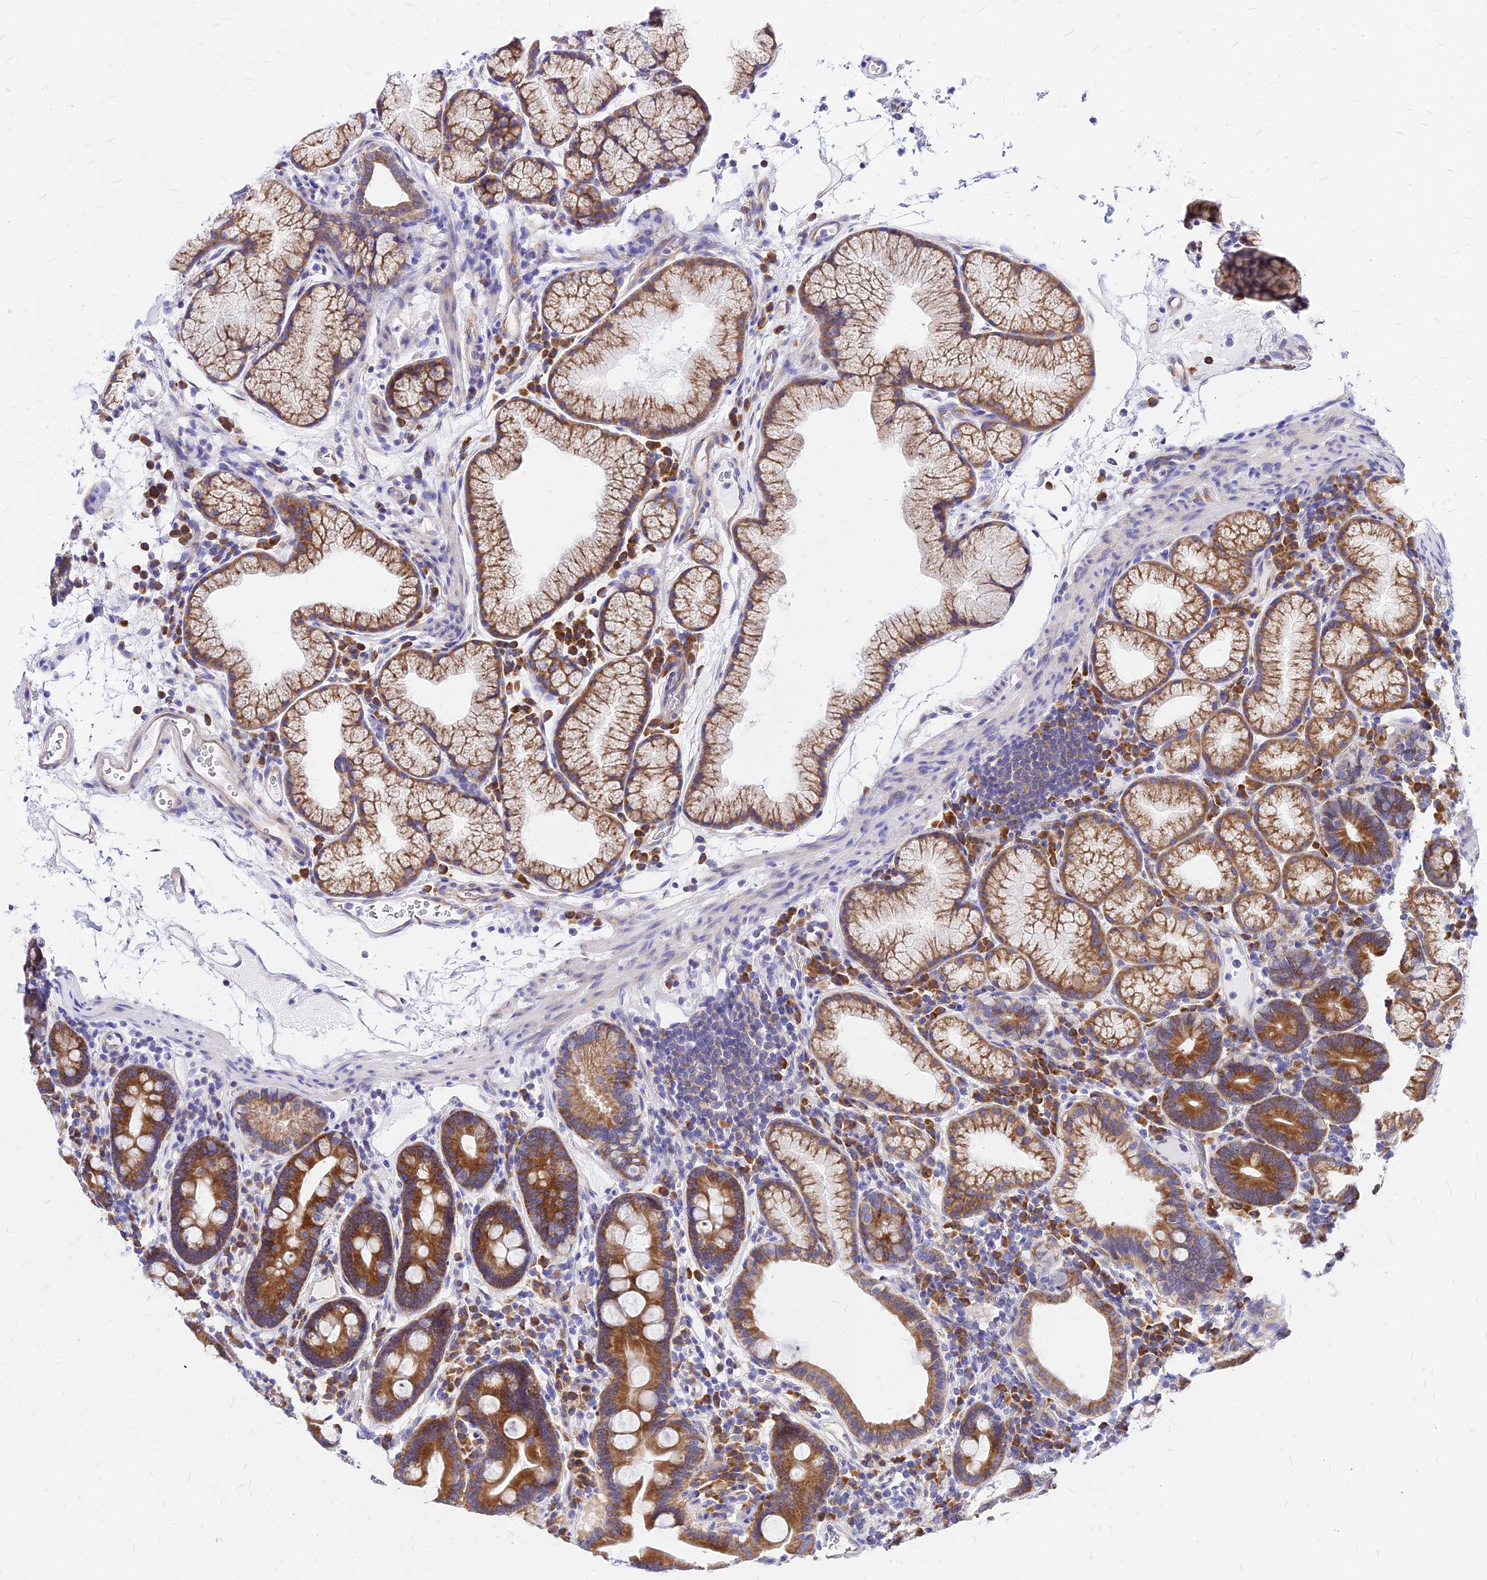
{"staining": {"intensity": "strong", "quantity": ">75%", "location": "cytoplasmic/membranous"}, "tissue": "duodenum", "cell_type": "Glandular cells", "image_type": "normal", "snomed": [{"axis": "morphology", "description": "Normal tissue, NOS"}, {"axis": "topography", "description": "Duodenum"}], "caption": "This photomicrograph exhibits unremarkable duodenum stained with IHC to label a protein in brown. The cytoplasmic/membranous of glandular cells show strong positivity for the protein. Nuclei are counter-stained blue.", "gene": "RPL19", "patient": {"sex": "male", "age": 54}}